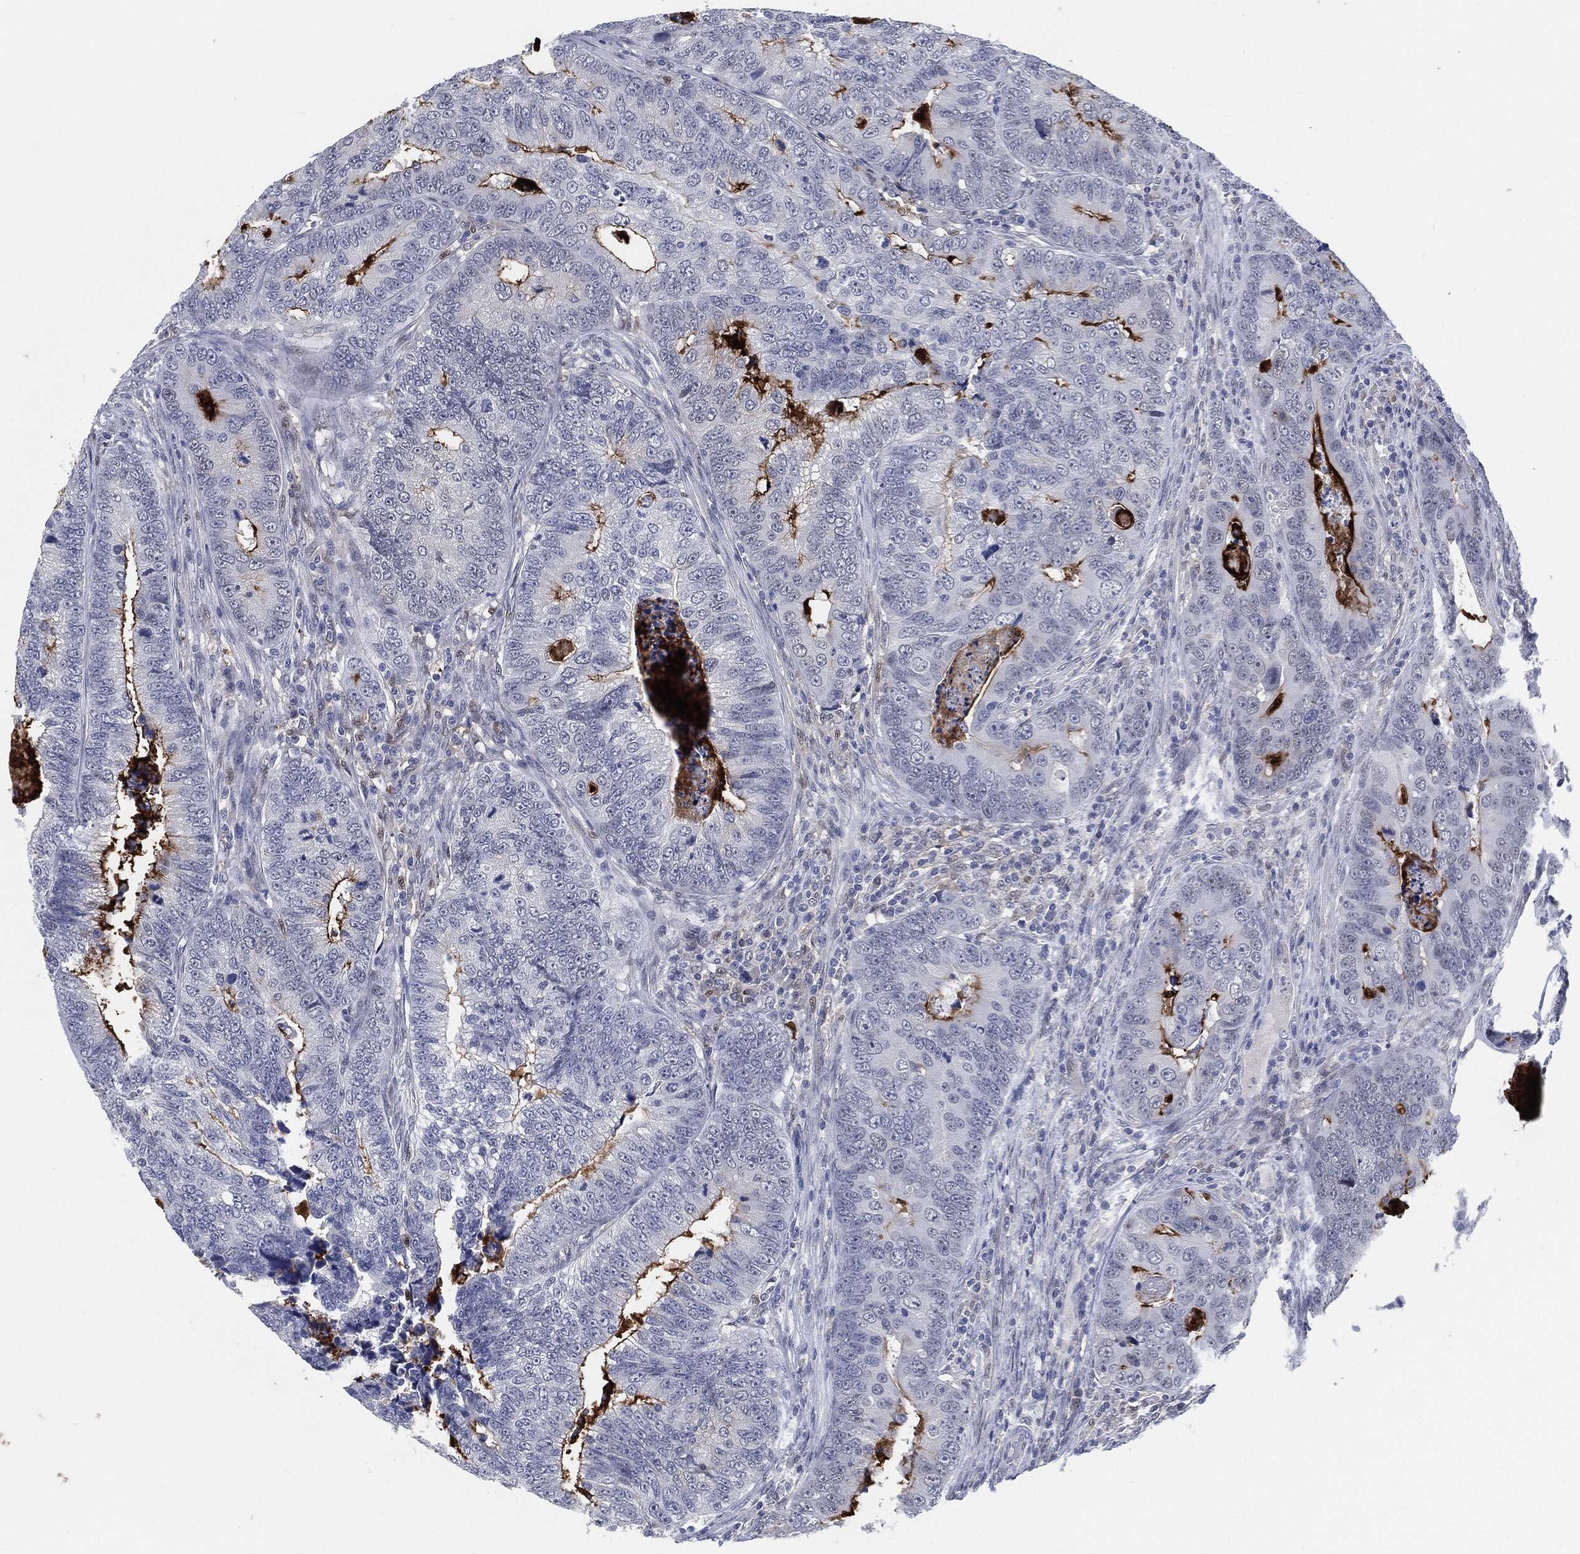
{"staining": {"intensity": "strong", "quantity": "25%-75%", "location": "cytoplasmic/membranous"}, "tissue": "colorectal cancer", "cell_type": "Tumor cells", "image_type": "cancer", "snomed": [{"axis": "morphology", "description": "Adenocarcinoma, NOS"}, {"axis": "topography", "description": "Colon"}], "caption": "A micrograph of human colorectal cancer stained for a protein exhibits strong cytoplasmic/membranous brown staining in tumor cells. The staining was performed using DAB to visualize the protein expression in brown, while the nuclei were stained in blue with hematoxylin (Magnification: 20x).", "gene": "PROM1", "patient": {"sex": "female", "age": 72}}